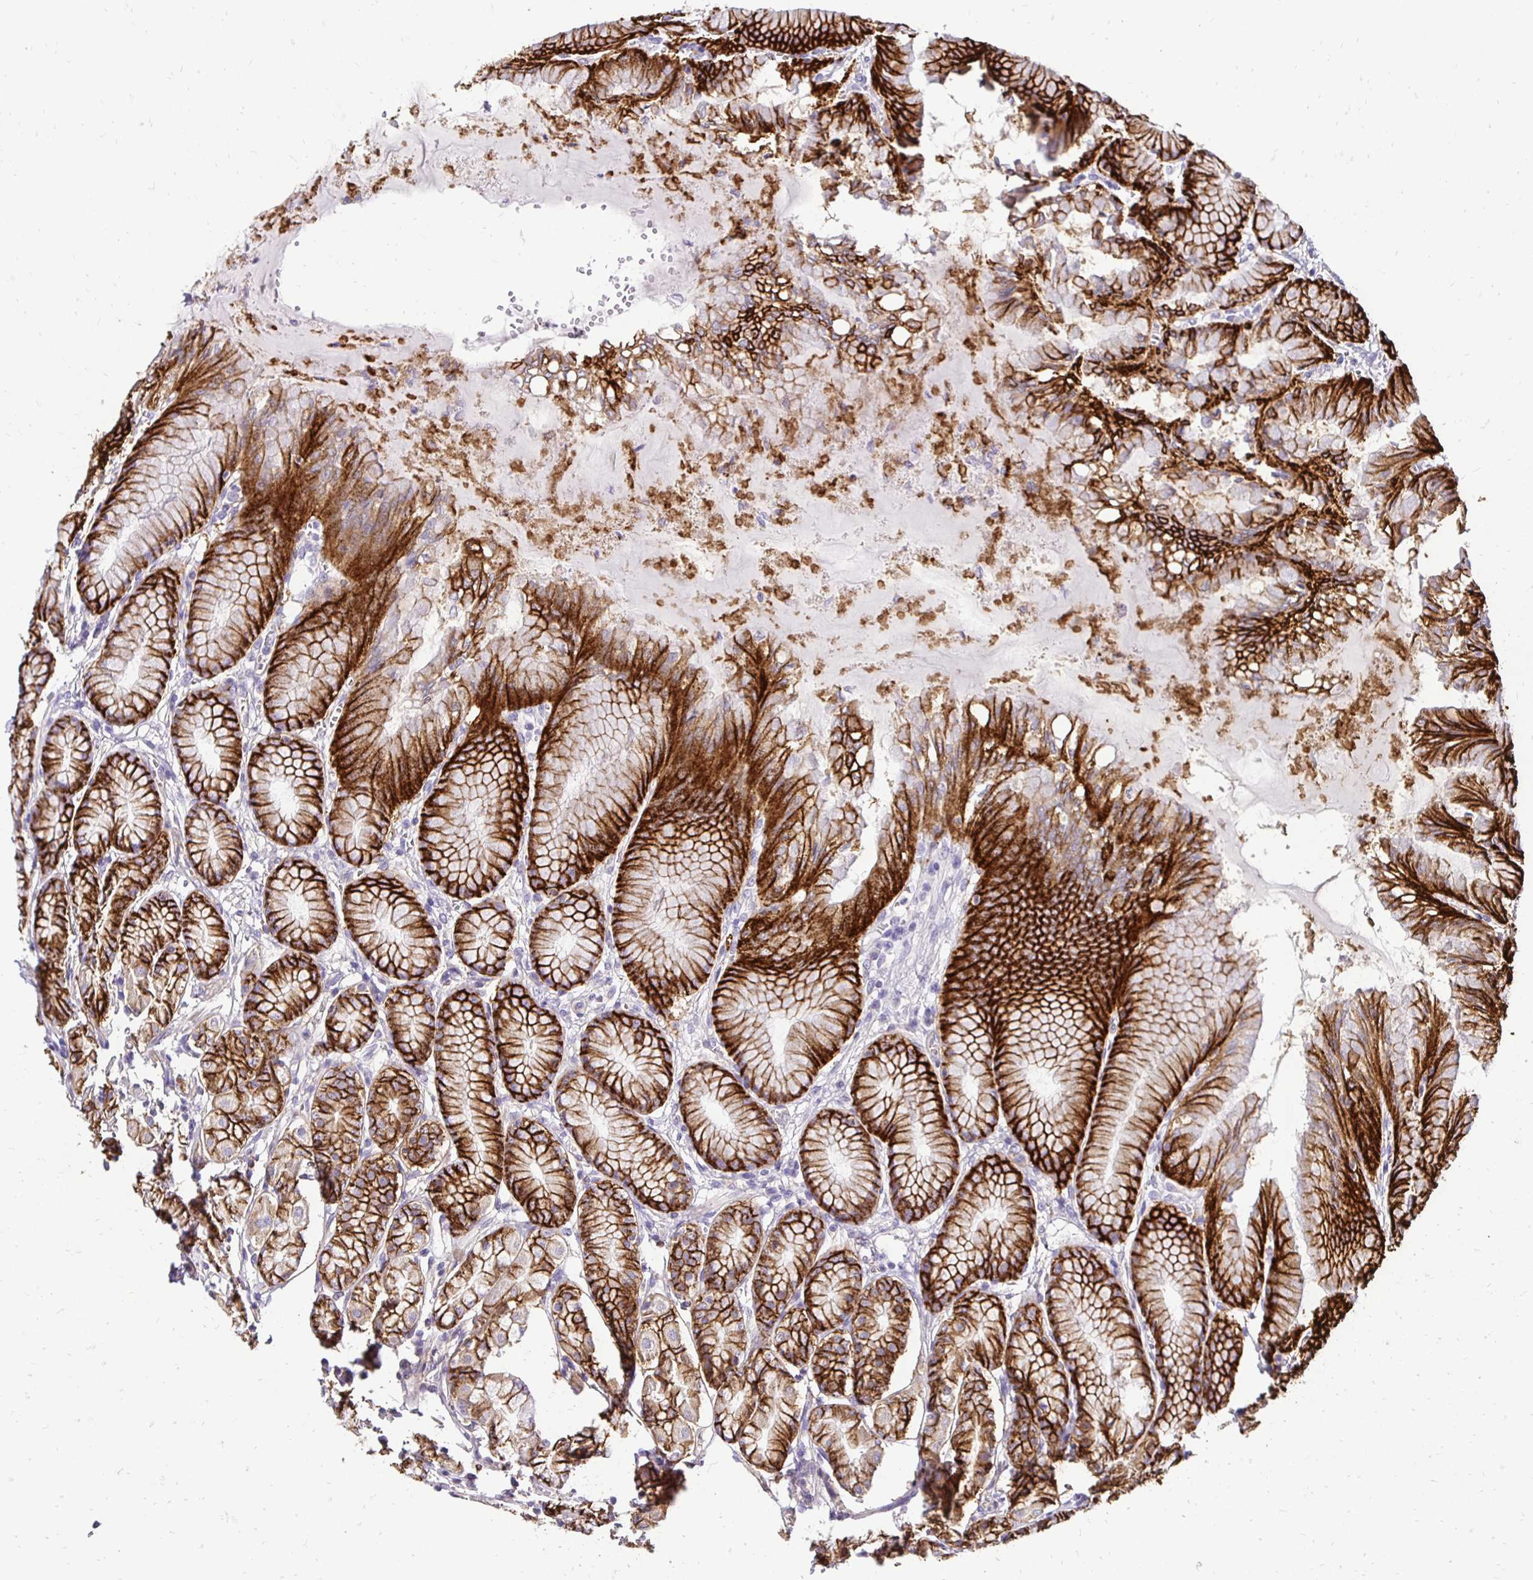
{"staining": {"intensity": "strong", "quantity": ">75%", "location": "cytoplasmic/membranous"}, "tissue": "stomach", "cell_type": "Glandular cells", "image_type": "normal", "snomed": [{"axis": "morphology", "description": "Normal tissue, NOS"}, {"axis": "topography", "description": "Stomach"}, {"axis": "topography", "description": "Stomach, lower"}], "caption": "This photomicrograph reveals normal stomach stained with immunohistochemistry to label a protein in brown. The cytoplasmic/membranous of glandular cells show strong positivity for the protein. Nuclei are counter-stained blue.", "gene": "SLC9A1", "patient": {"sex": "male", "age": 76}}